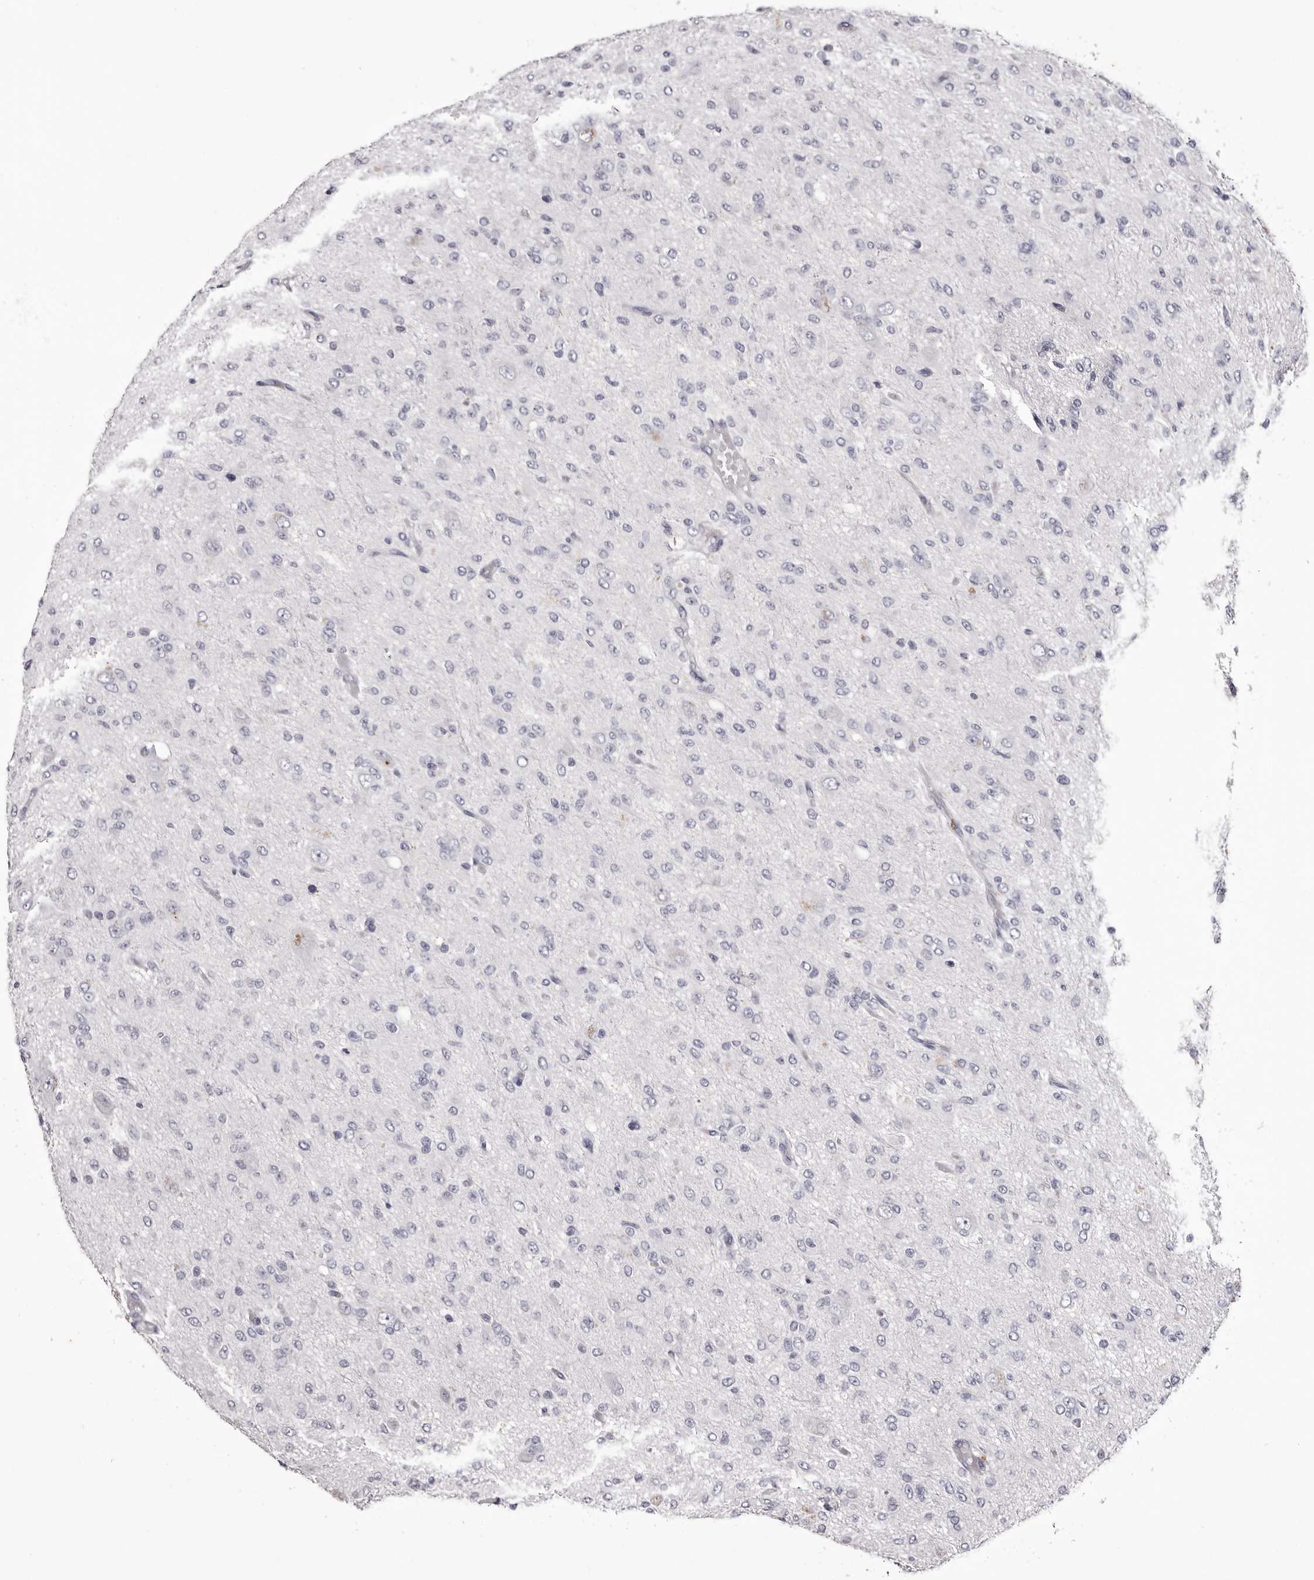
{"staining": {"intensity": "negative", "quantity": "none", "location": "none"}, "tissue": "glioma", "cell_type": "Tumor cells", "image_type": "cancer", "snomed": [{"axis": "morphology", "description": "Glioma, malignant, High grade"}, {"axis": "topography", "description": "Brain"}], "caption": "Photomicrograph shows no significant protein expression in tumor cells of malignant high-grade glioma.", "gene": "CA6", "patient": {"sex": "female", "age": 59}}